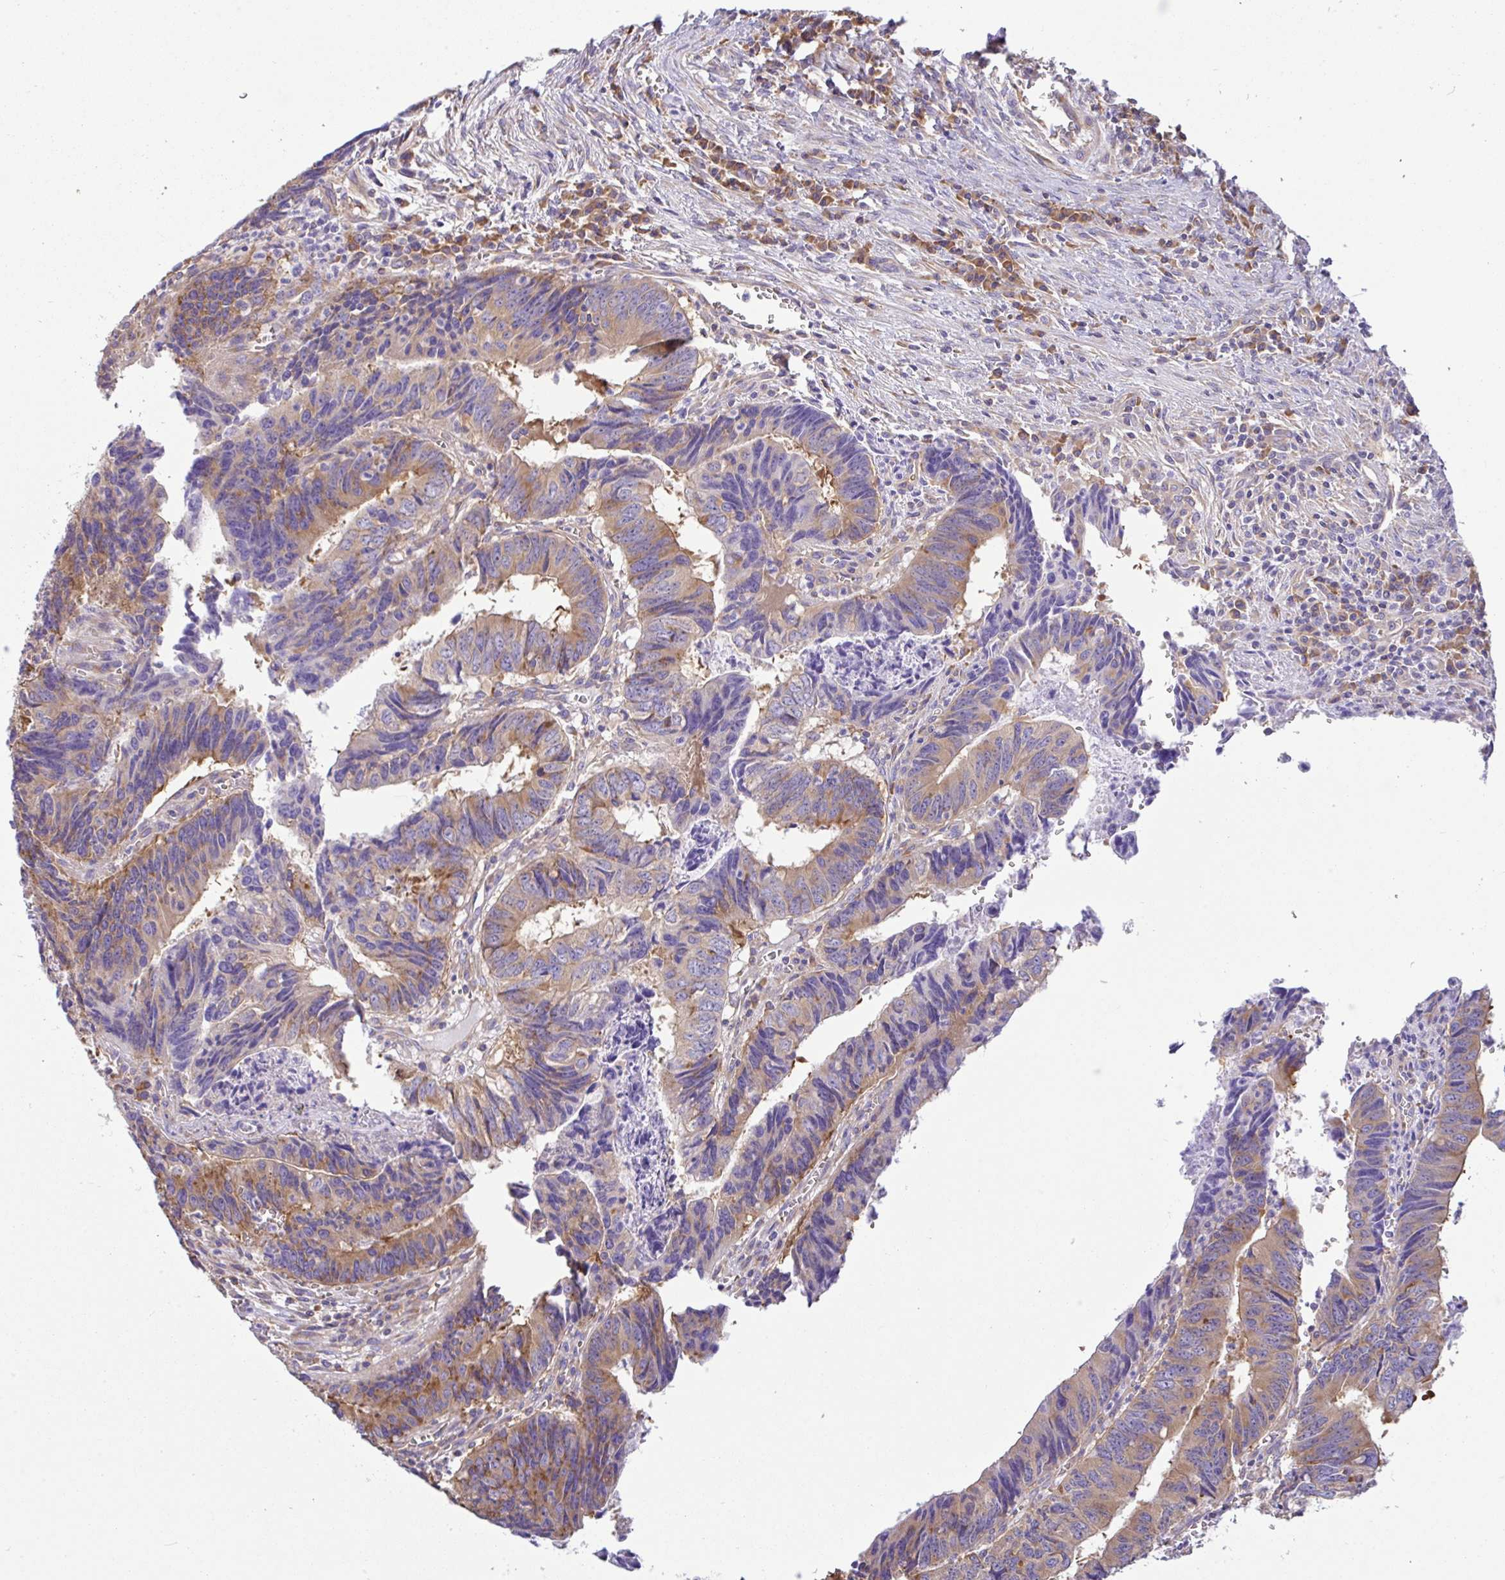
{"staining": {"intensity": "moderate", "quantity": "25%-75%", "location": "cytoplasmic/membranous"}, "tissue": "colorectal cancer", "cell_type": "Tumor cells", "image_type": "cancer", "snomed": [{"axis": "morphology", "description": "Adenocarcinoma, NOS"}, {"axis": "topography", "description": "Colon"}], "caption": "An image showing moderate cytoplasmic/membranous staining in approximately 25%-75% of tumor cells in adenocarcinoma (colorectal), as visualized by brown immunohistochemical staining.", "gene": "GFPT2", "patient": {"sex": "male", "age": 86}}